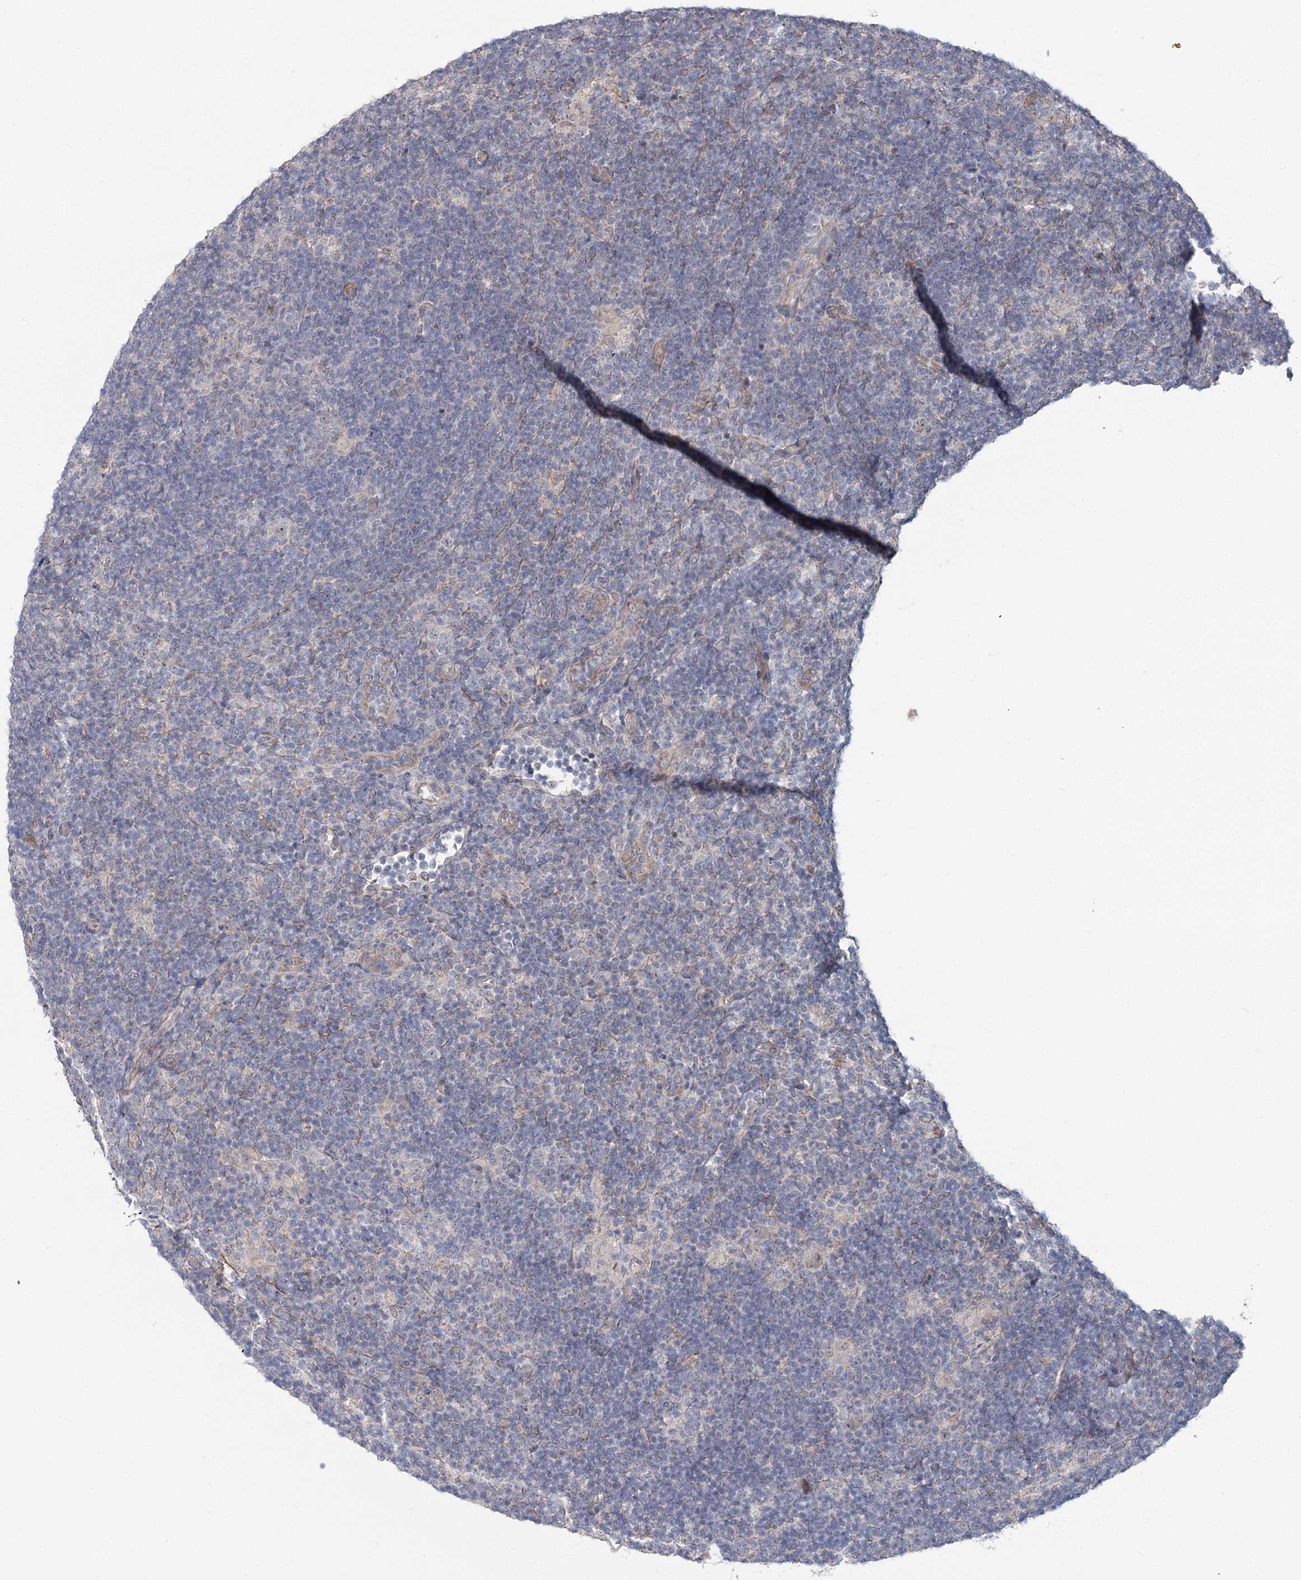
{"staining": {"intensity": "negative", "quantity": "none", "location": "none"}, "tissue": "lymphoma", "cell_type": "Tumor cells", "image_type": "cancer", "snomed": [{"axis": "morphology", "description": "Hodgkin's disease, NOS"}, {"axis": "topography", "description": "Lymph node"}], "caption": "Hodgkin's disease was stained to show a protein in brown. There is no significant staining in tumor cells. (Brightfield microscopy of DAB (3,3'-diaminobenzidine) immunohistochemistry (IHC) at high magnification).", "gene": "TBC1D9B", "patient": {"sex": "female", "age": 57}}